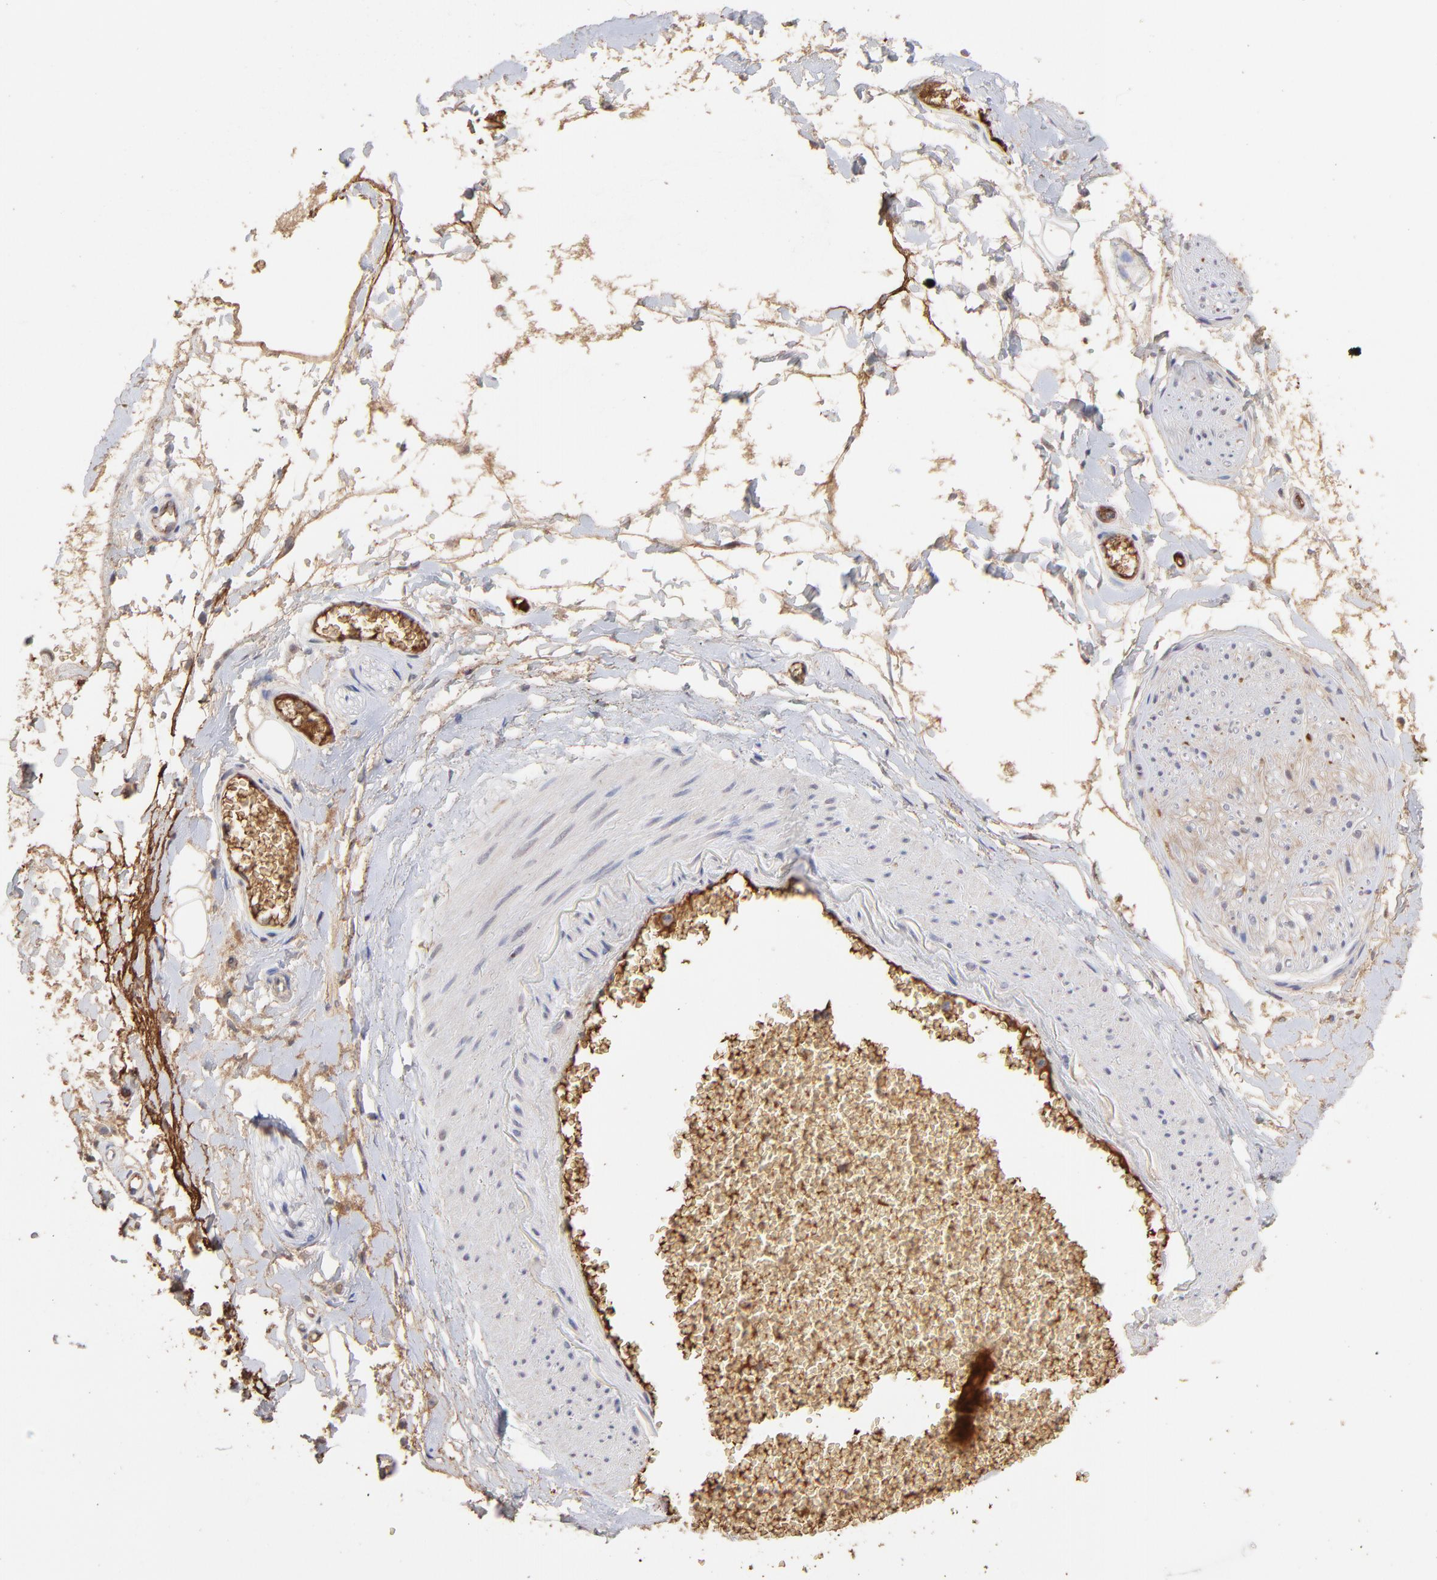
{"staining": {"intensity": "moderate", "quantity": ">75%", "location": "cytoplasmic/membranous"}, "tissue": "adipose tissue", "cell_type": "Adipocytes", "image_type": "normal", "snomed": [{"axis": "morphology", "description": "Normal tissue, NOS"}, {"axis": "morphology", "description": "Inflammation, NOS"}, {"axis": "topography", "description": "Salivary gland"}, {"axis": "topography", "description": "Peripheral nerve tissue"}], "caption": "Adipose tissue stained with DAB (3,3'-diaminobenzidine) immunohistochemistry displays medium levels of moderate cytoplasmic/membranous expression in about >75% of adipocytes.", "gene": "PSMD14", "patient": {"sex": "female", "age": 75}}